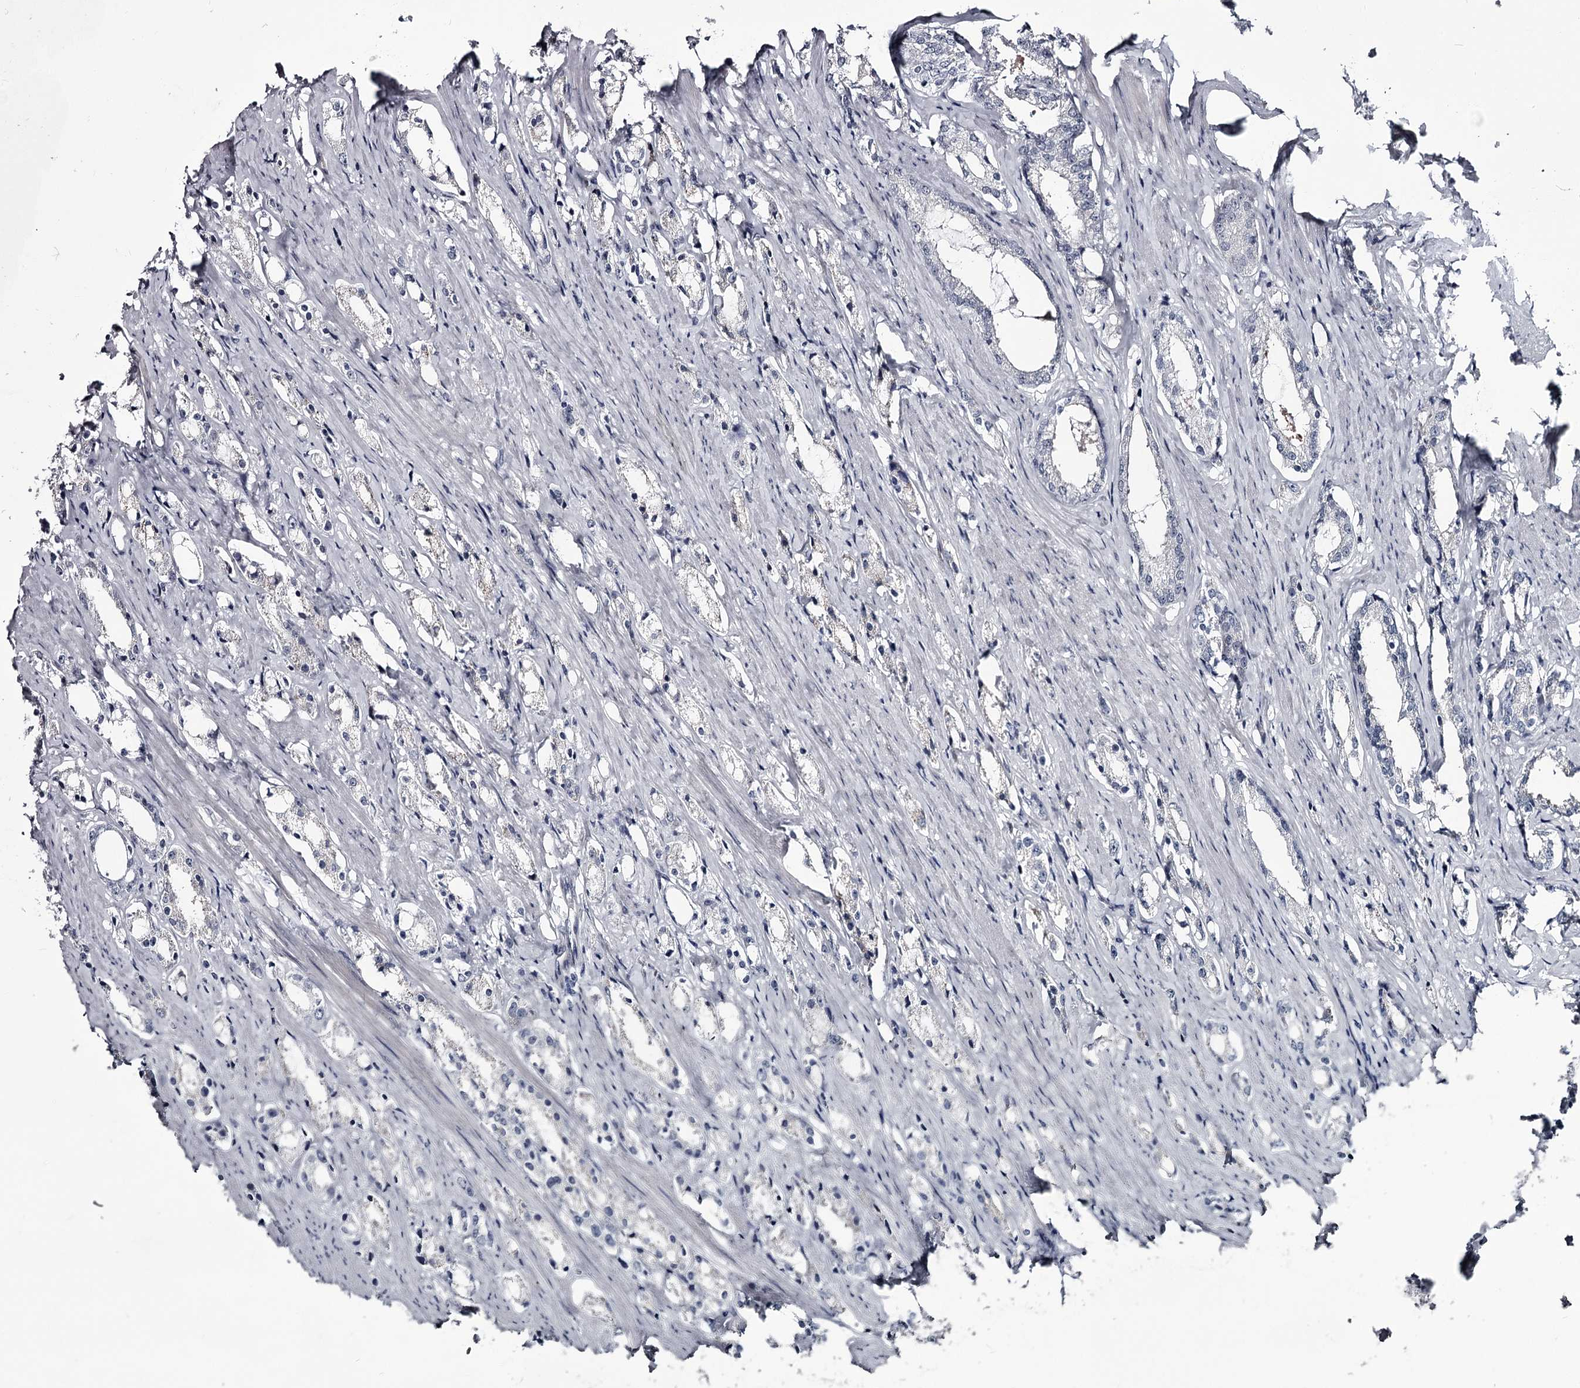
{"staining": {"intensity": "negative", "quantity": "none", "location": "none"}, "tissue": "prostate cancer", "cell_type": "Tumor cells", "image_type": "cancer", "snomed": [{"axis": "morphology", "description": "Adenocarcinoma, High grade"}, {"axis": "topography", "description": "Prostate"}], "caption": "Adenocarcinoma (high-grade) (prostate) was stained to show a protein in brown. There is no significant expression in tumor cells.", "gene": "PRPF40B", "patient": {"sex": "male", "age": 66}}